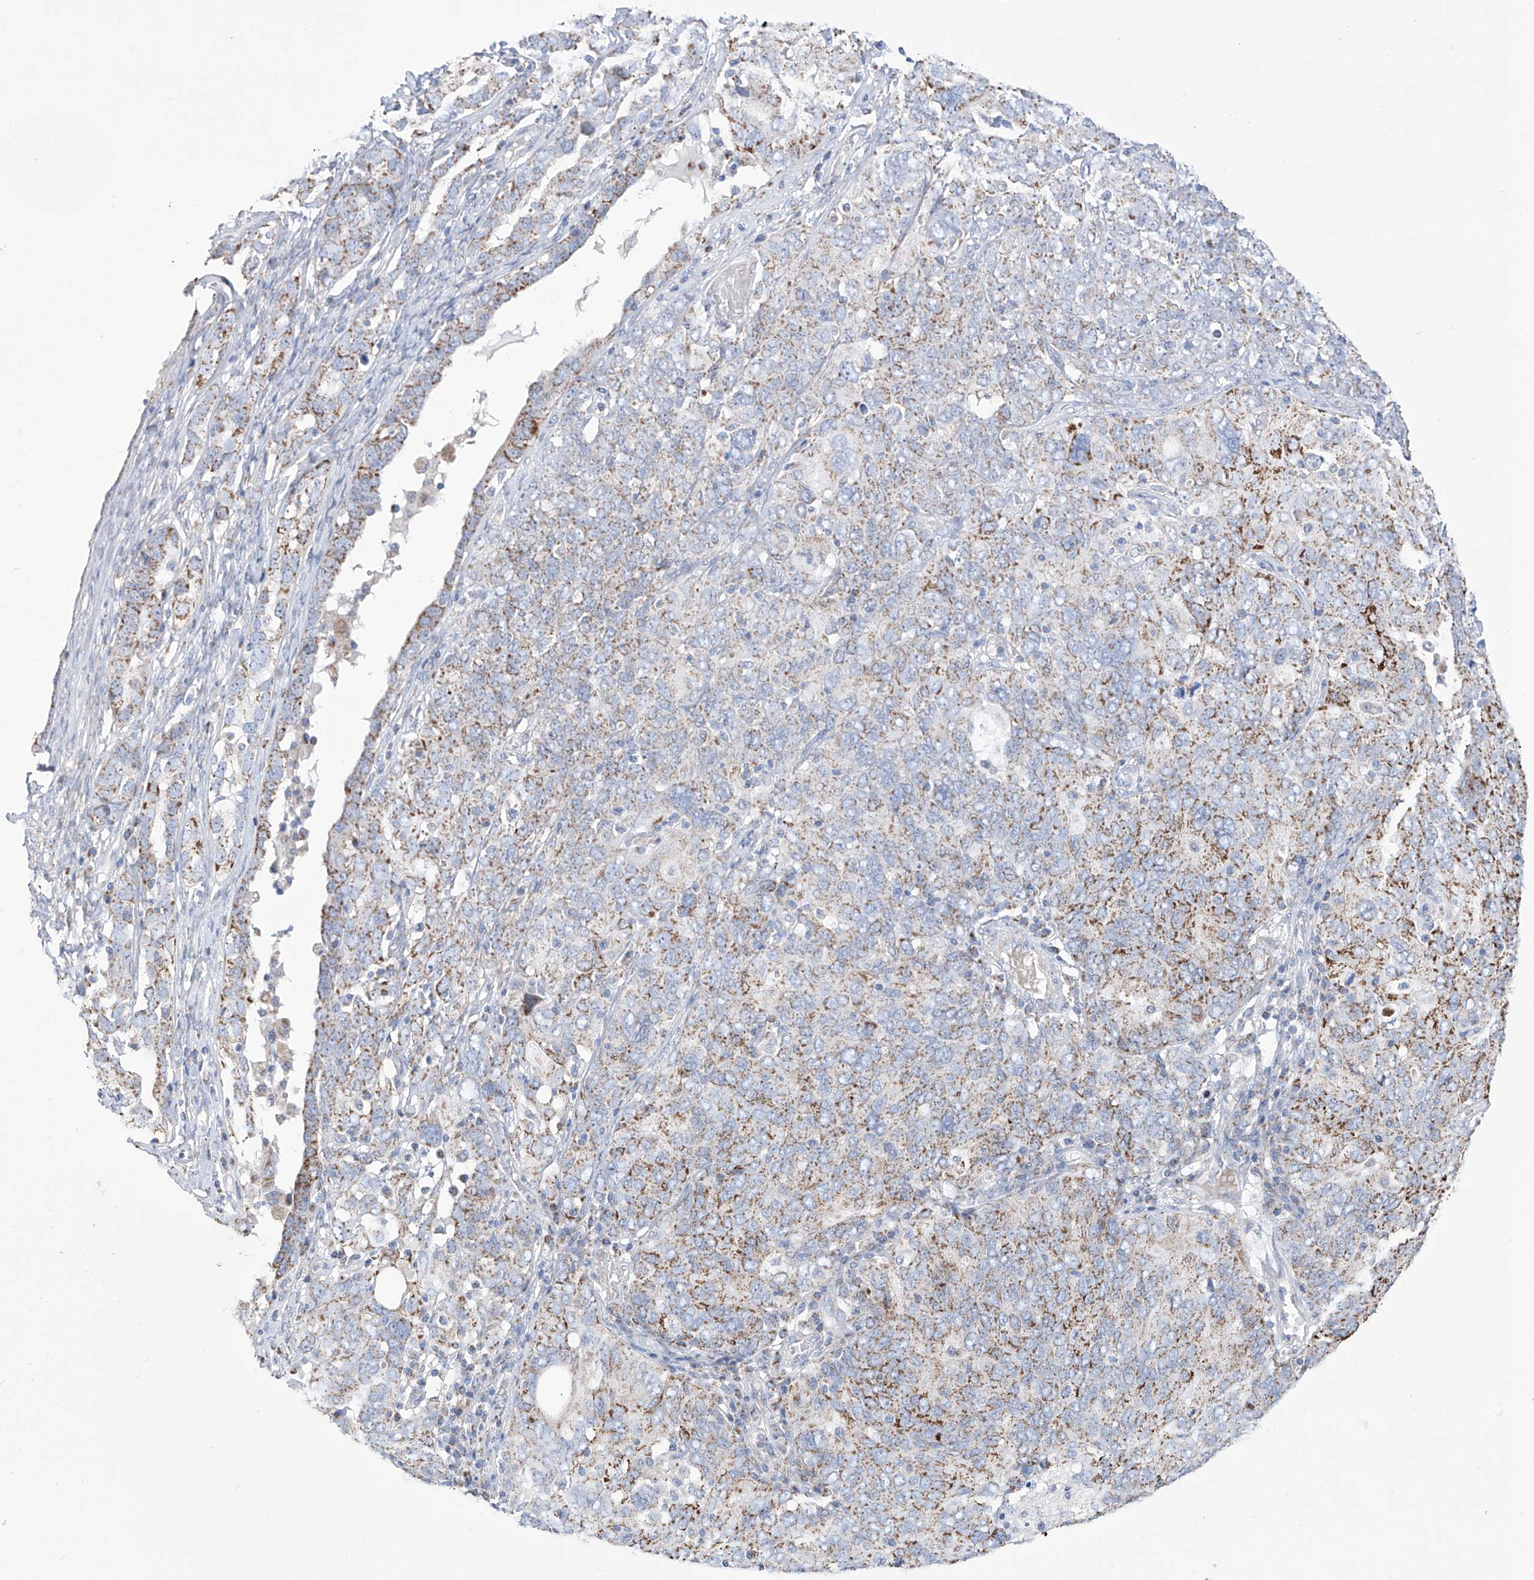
{"staining": {"intensity": "strong", "quantity": "25%-75%", "location": "cytoplasmic/membranous"}, "tissue": "ovarian cancer", "cell_type": "Tumor cells", "image_type": "cancer", "snomed": [{"axis": "morphology", "description": "Carcinoma, endometroid"}, {"axis": "topography", "description": "Ovary"}], "caption": "Ovarian cancer (endometroid carcinoma) was stained to show a protein in brown. There is high levels of strong cytoplasmic/membranous expression in approximately 25%-75% of tumor cells.", "gene": "ALDH6A1", "patient": {"sex": "female", "age": 62}}